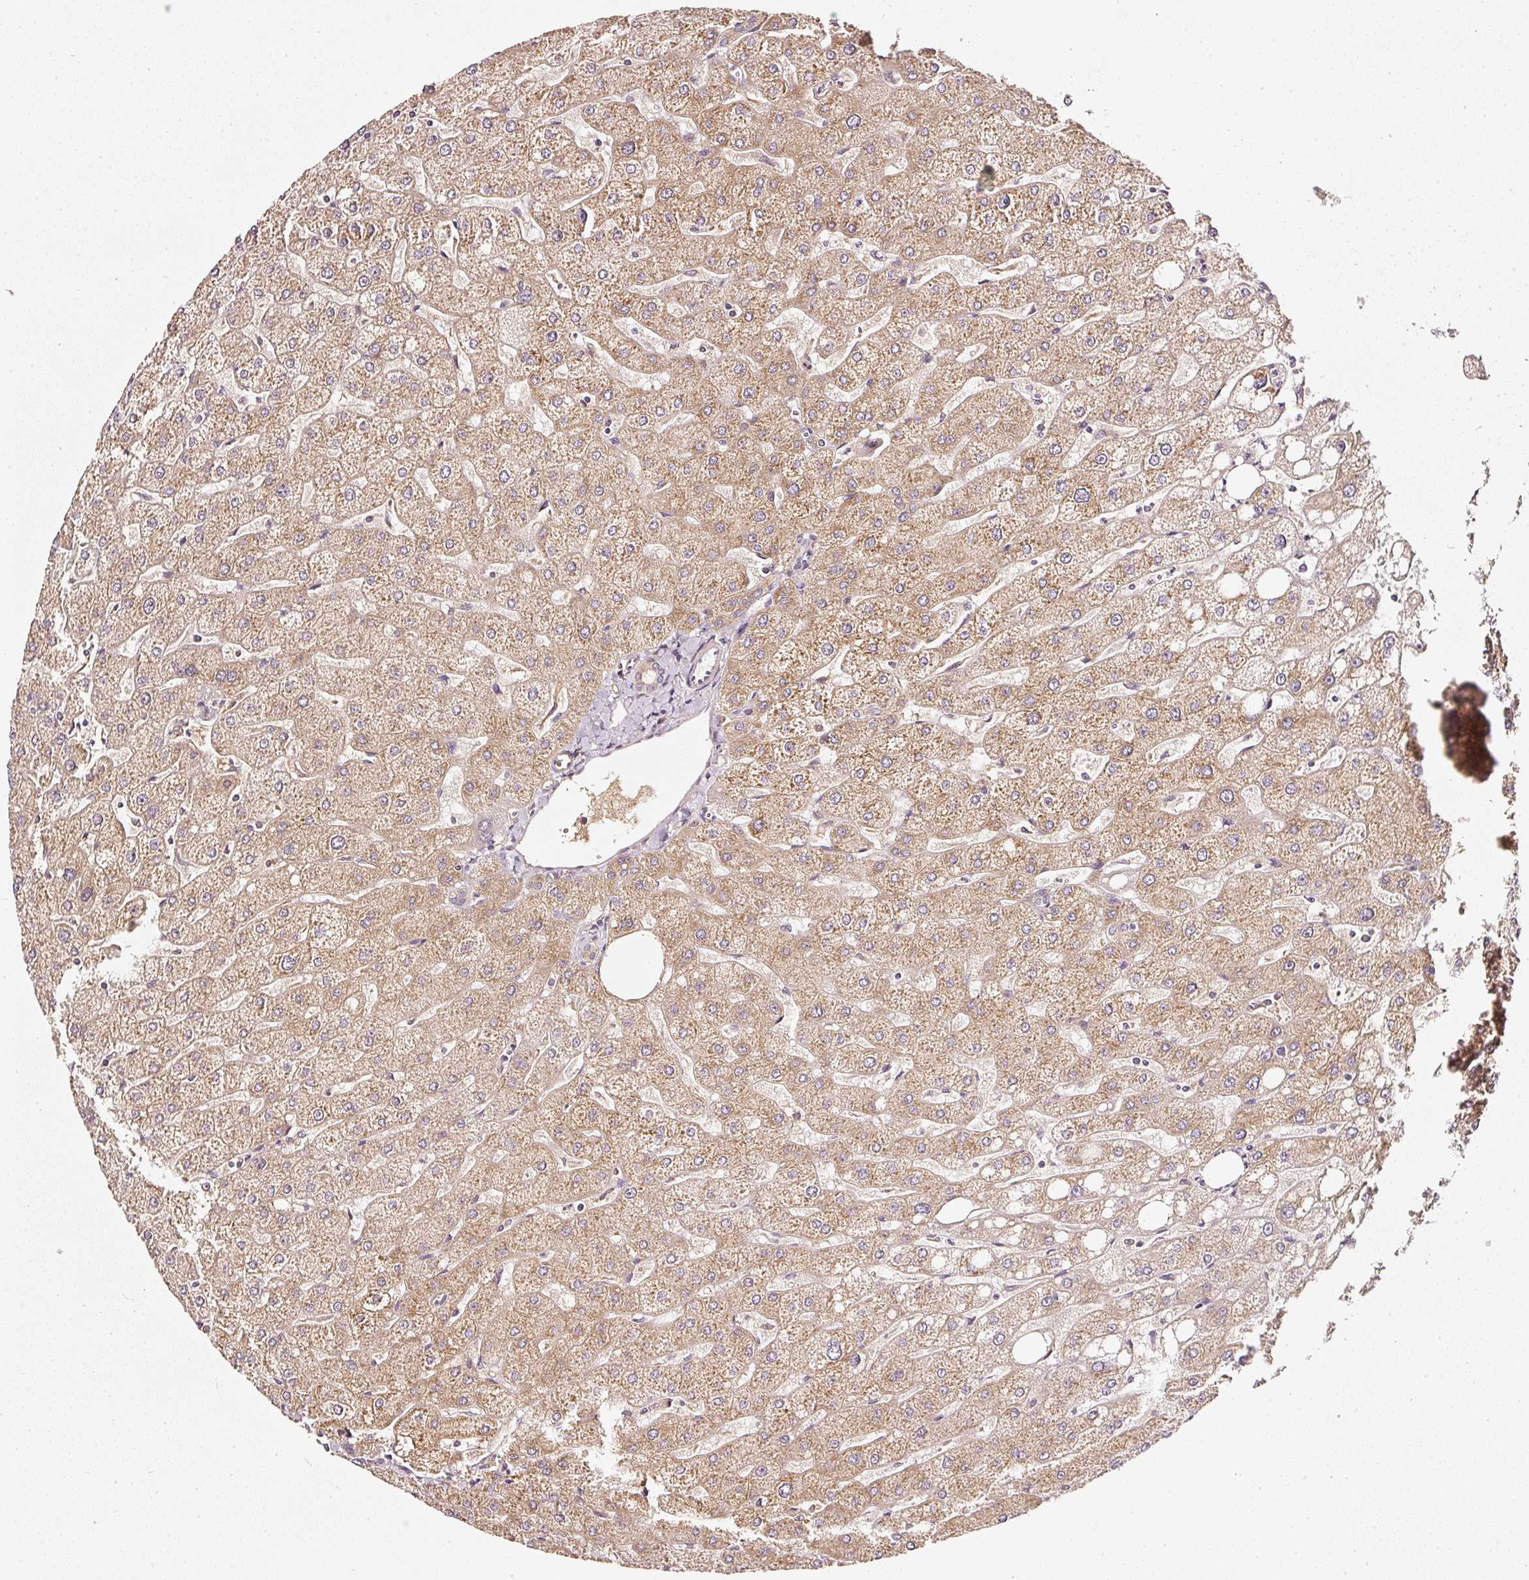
{"staining": {"intensity": "weak", "quantity": ">75%", "location": "cytoplasmic/membranous"}, "tissue": "liver", "cell_type": "Cholangiocytes", "image_type": "normal", "snomed": [{"axis": "morphology", "description": "Normal tissue, NOS"}, {"axis": "topography", "description": "Liver"}], "caption": "IHC of unremarkable human liver shows low levels of weak cytoplasmic/membranous positivity in about >75% of cholangiocytes.", "gene": "ASMTL", "patient": {"sex": "male", "age": 67}}